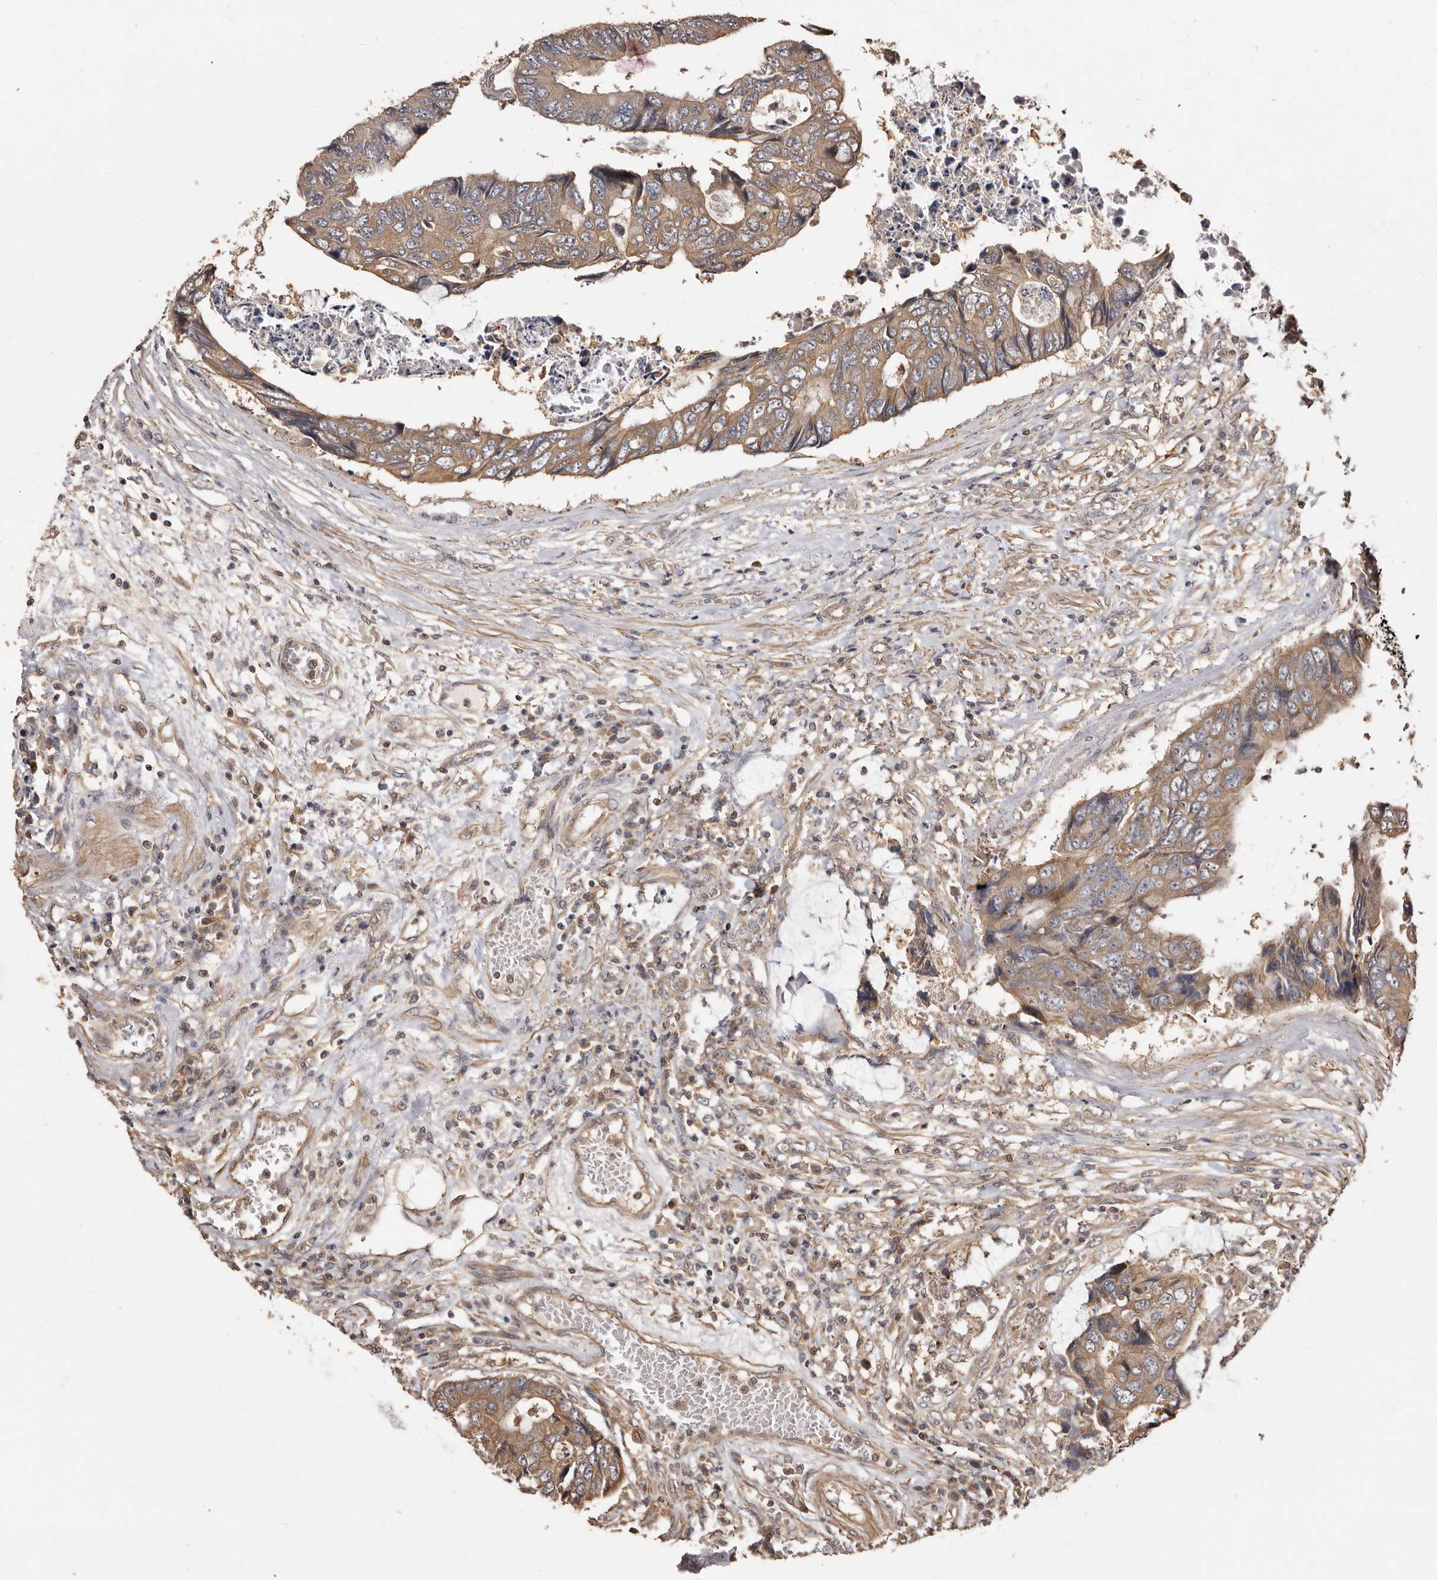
{"staining": {"intensity": "moderate", "quantity": ">75%", "location": "cytoplasmic/membranous"}, "tissue": "colorectal cancer", "cell_type": "Tumor cells", "image_type": "cancer", "snomed": [{"axis": "morphology", "description": "Adenocarcinoma, NOS"}, {"axis": "topography", "description": "Rectum"}], "caption": "Tumor cells show medium levels of moderate cytoplasmic/membranous staining in approximately >75% of cells in human colorectal cancer.", "gene": "COQ8B", "patient": {"sex": "male", "age": 84}}